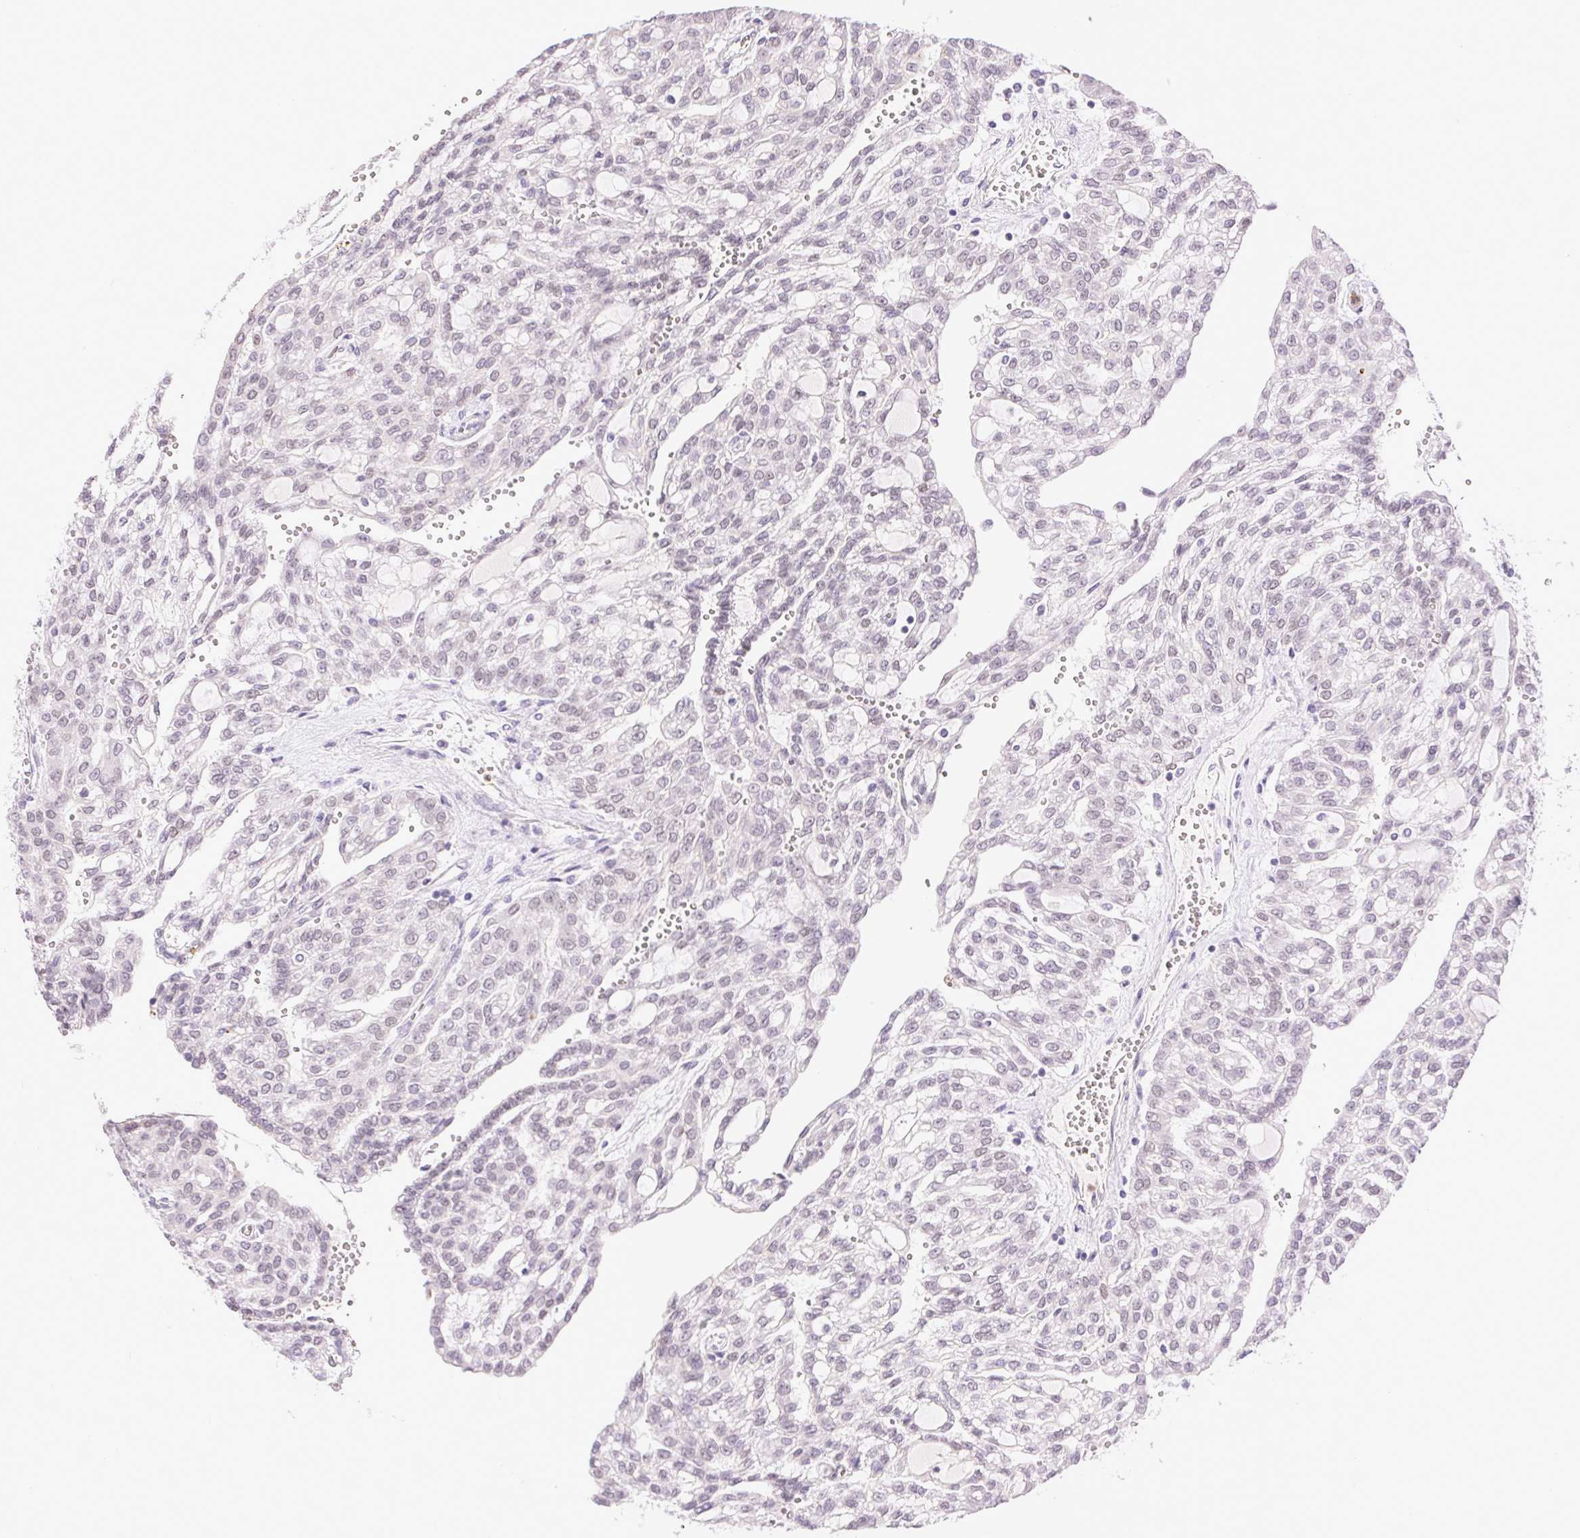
{"staining": {"intensity": "negative", "quantity": "none", "location": "none"}, "tissue": "renal cancer", "cell_type": "Tumor cells", "image_type": "cancer", "snomed": [{"axis": "morphology", "description": "Adenocarcinoma, NOS"}, {"axis": "topography", "description": "Kidney"}], "caption": "Adenocarcinoma (renal) was stained to show a protein in brown. There is no significant staining in tumor cells.", "gene": "EMX2", "patient": {"sex": "male", "age": 63}}